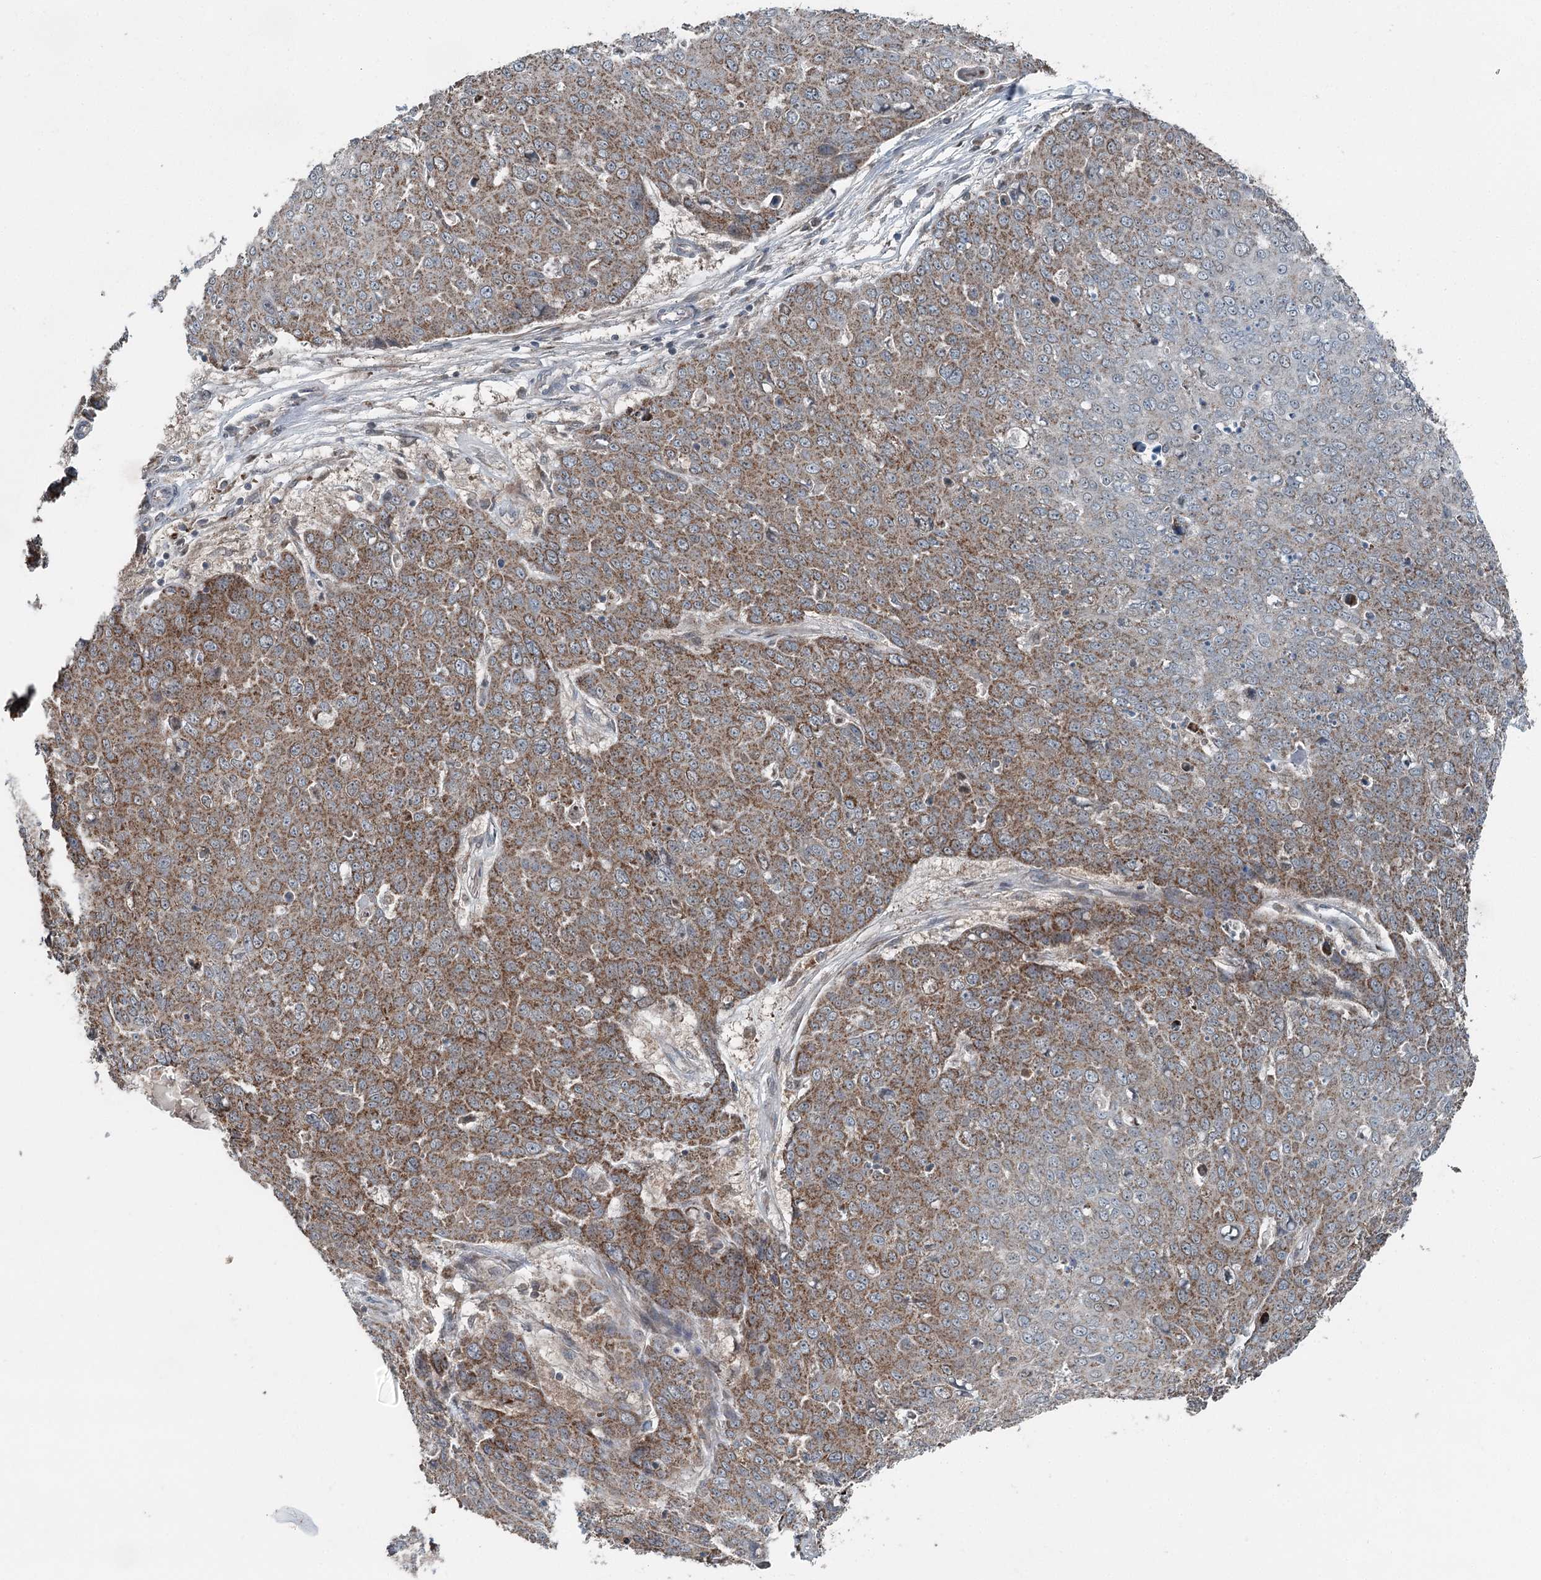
{"staining": {"intensity": "moderate", "quantity": ">75%", "location": "cytoplasmic/membranous"}, "tissue": "skin cancer", "cell_type": "Tumor cells", "image_type": "cancer", "snomed": [{"axis": "morphology", "description": "Squamous cell carcinoma, NOS"}, {"axis": "topography", "description": "Skin"}], "caption": "Immunohistochemistry (IHC) (DAB (3,3'-diaminobenzidine)) staining of human skin squamous cell carcinoma reveals moderate cytoplasmic/membranous protein positivity in about >75% of tumor cells.", "gene": "WAPL", "patient": {"sex": "male", "age": 71}}